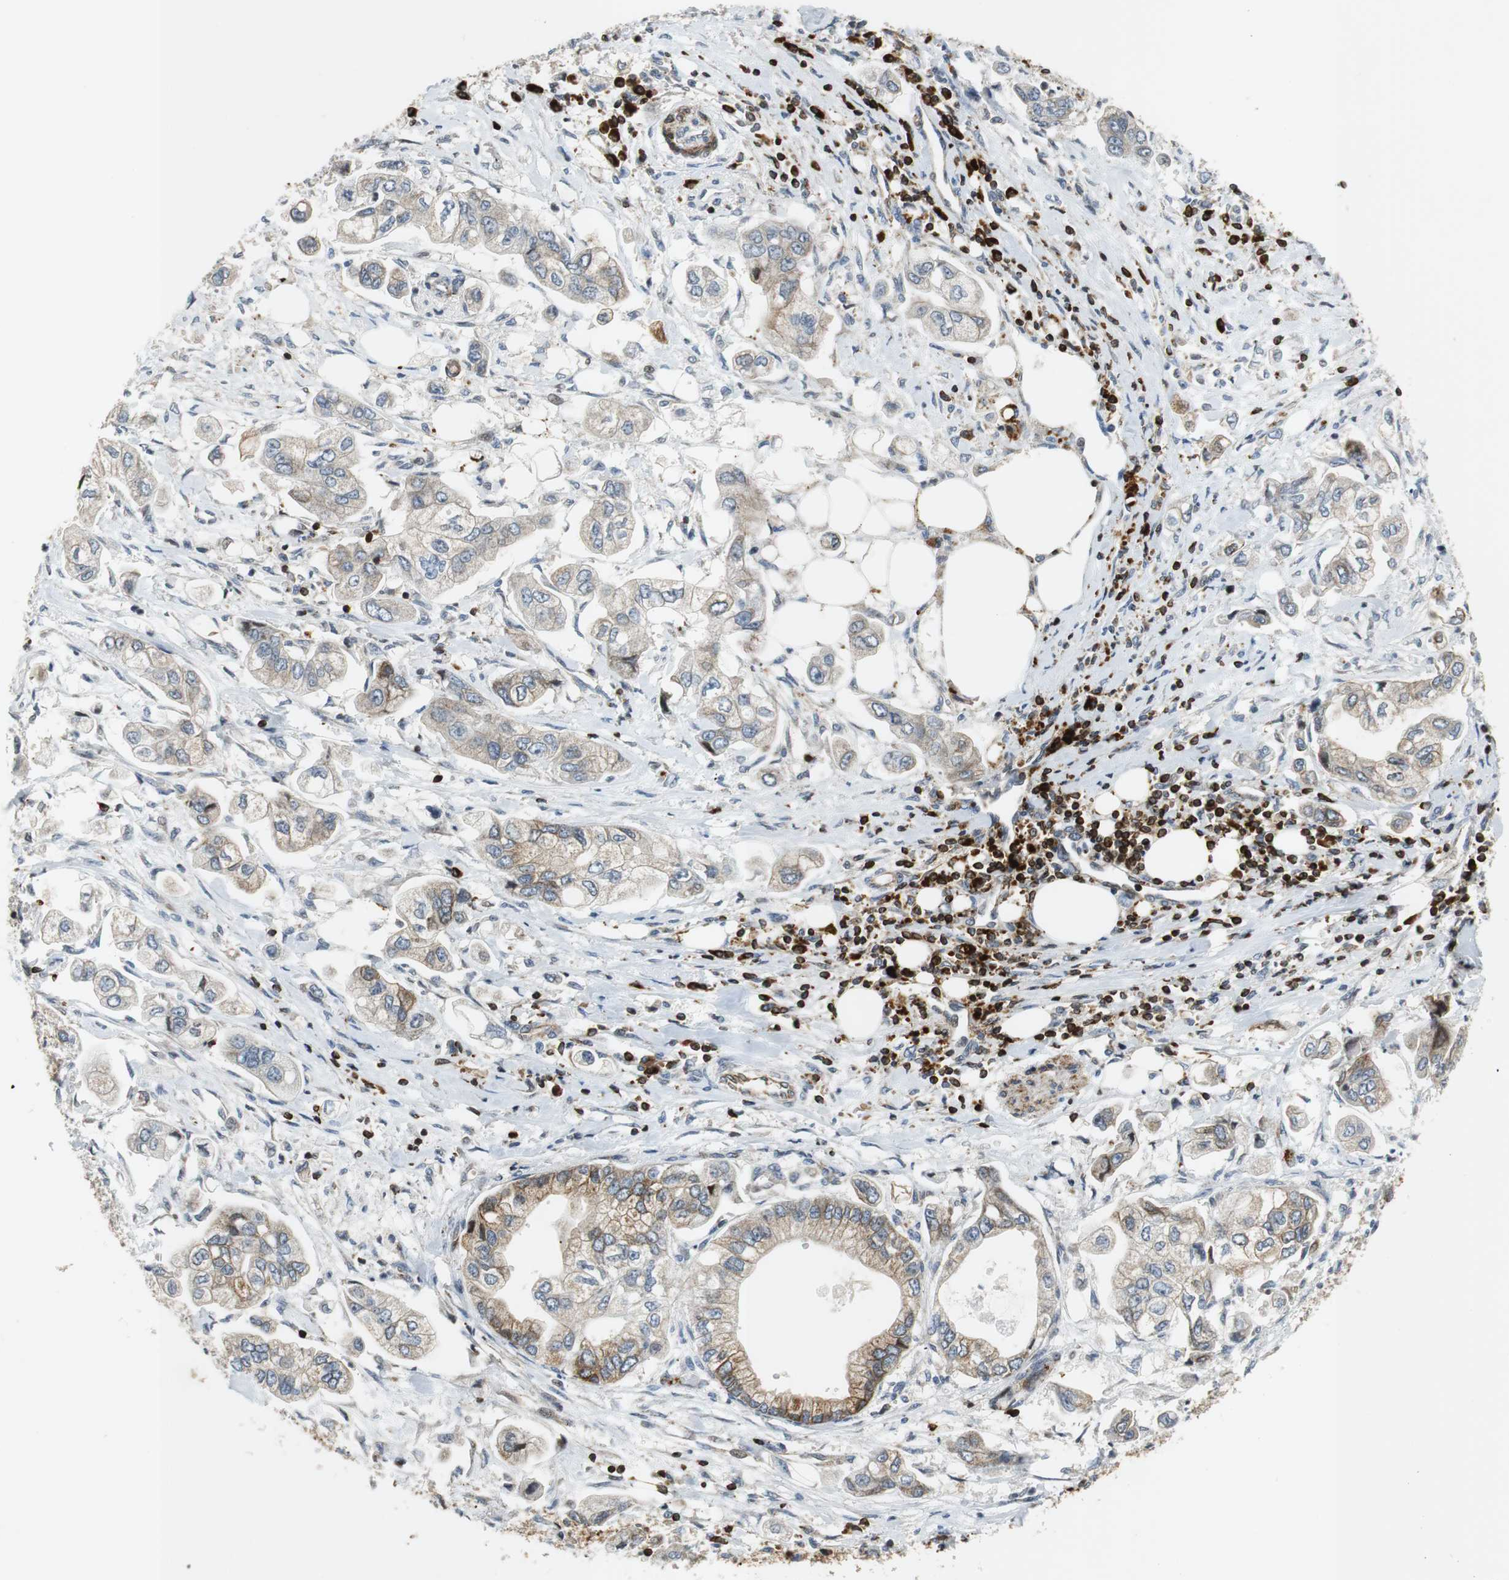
{"staining": {"intensity": "weak", "quantity": ">75%", "location": "cytoplasmic/membranous"}, "tissue": "stomach cancer", "cell_type": "Tumor cells", "image_type": "cancer", "snomed": [{"axis": "morphology", "description": "Adenocarcinoma, NOS"}, {"axis": "topography", "description": "Stomach"}], "caption": "A micrograph of human adenocarcinoma (stomach) stained for a protein shows weak cytoplasmic/membranous brown staining in tumor cells. (IHC, brightfield microscopy, high magnification).", "gene": "TUBA4A", "patient": {"sex": "male", "age": 62}}